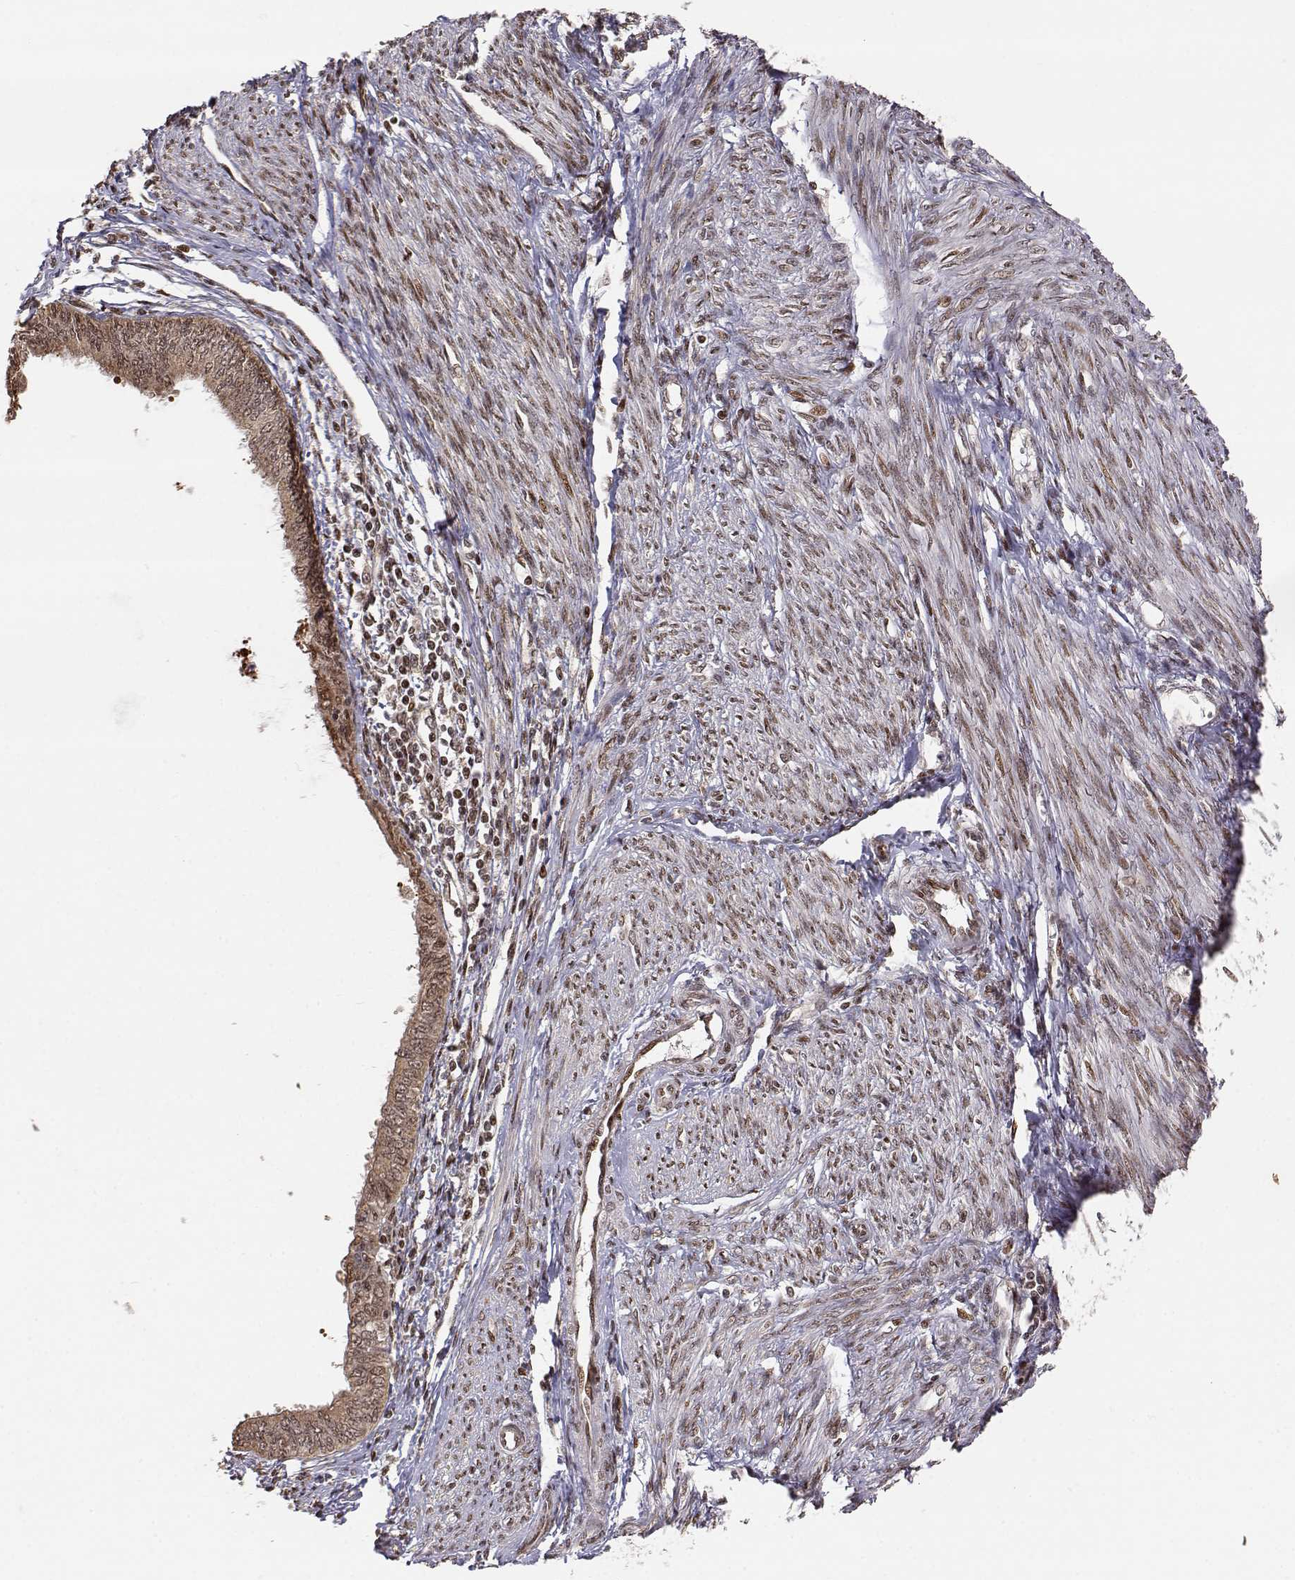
{"staining": {"intensity": "strong", "quantity": "<25%", "location": "nuclear"}, "tissue": "endometrial cancer", "cell_type": "Tumor cells", "image_type": "cancer", "snomed": [{"axis": "morphology", "description": "Adenocarcinoma, NOS"}, {"axis": "topography", "description": "Endometrium"}], "caption": "DAB (3,3'-diaminobenzidine) immunohistochemical staining of endometrial cancer reveals strong nuclear protein staining in about <25% of tumor cells.", "gene": "BRCA1", "patient": {"sex": "female", "age": 68}}